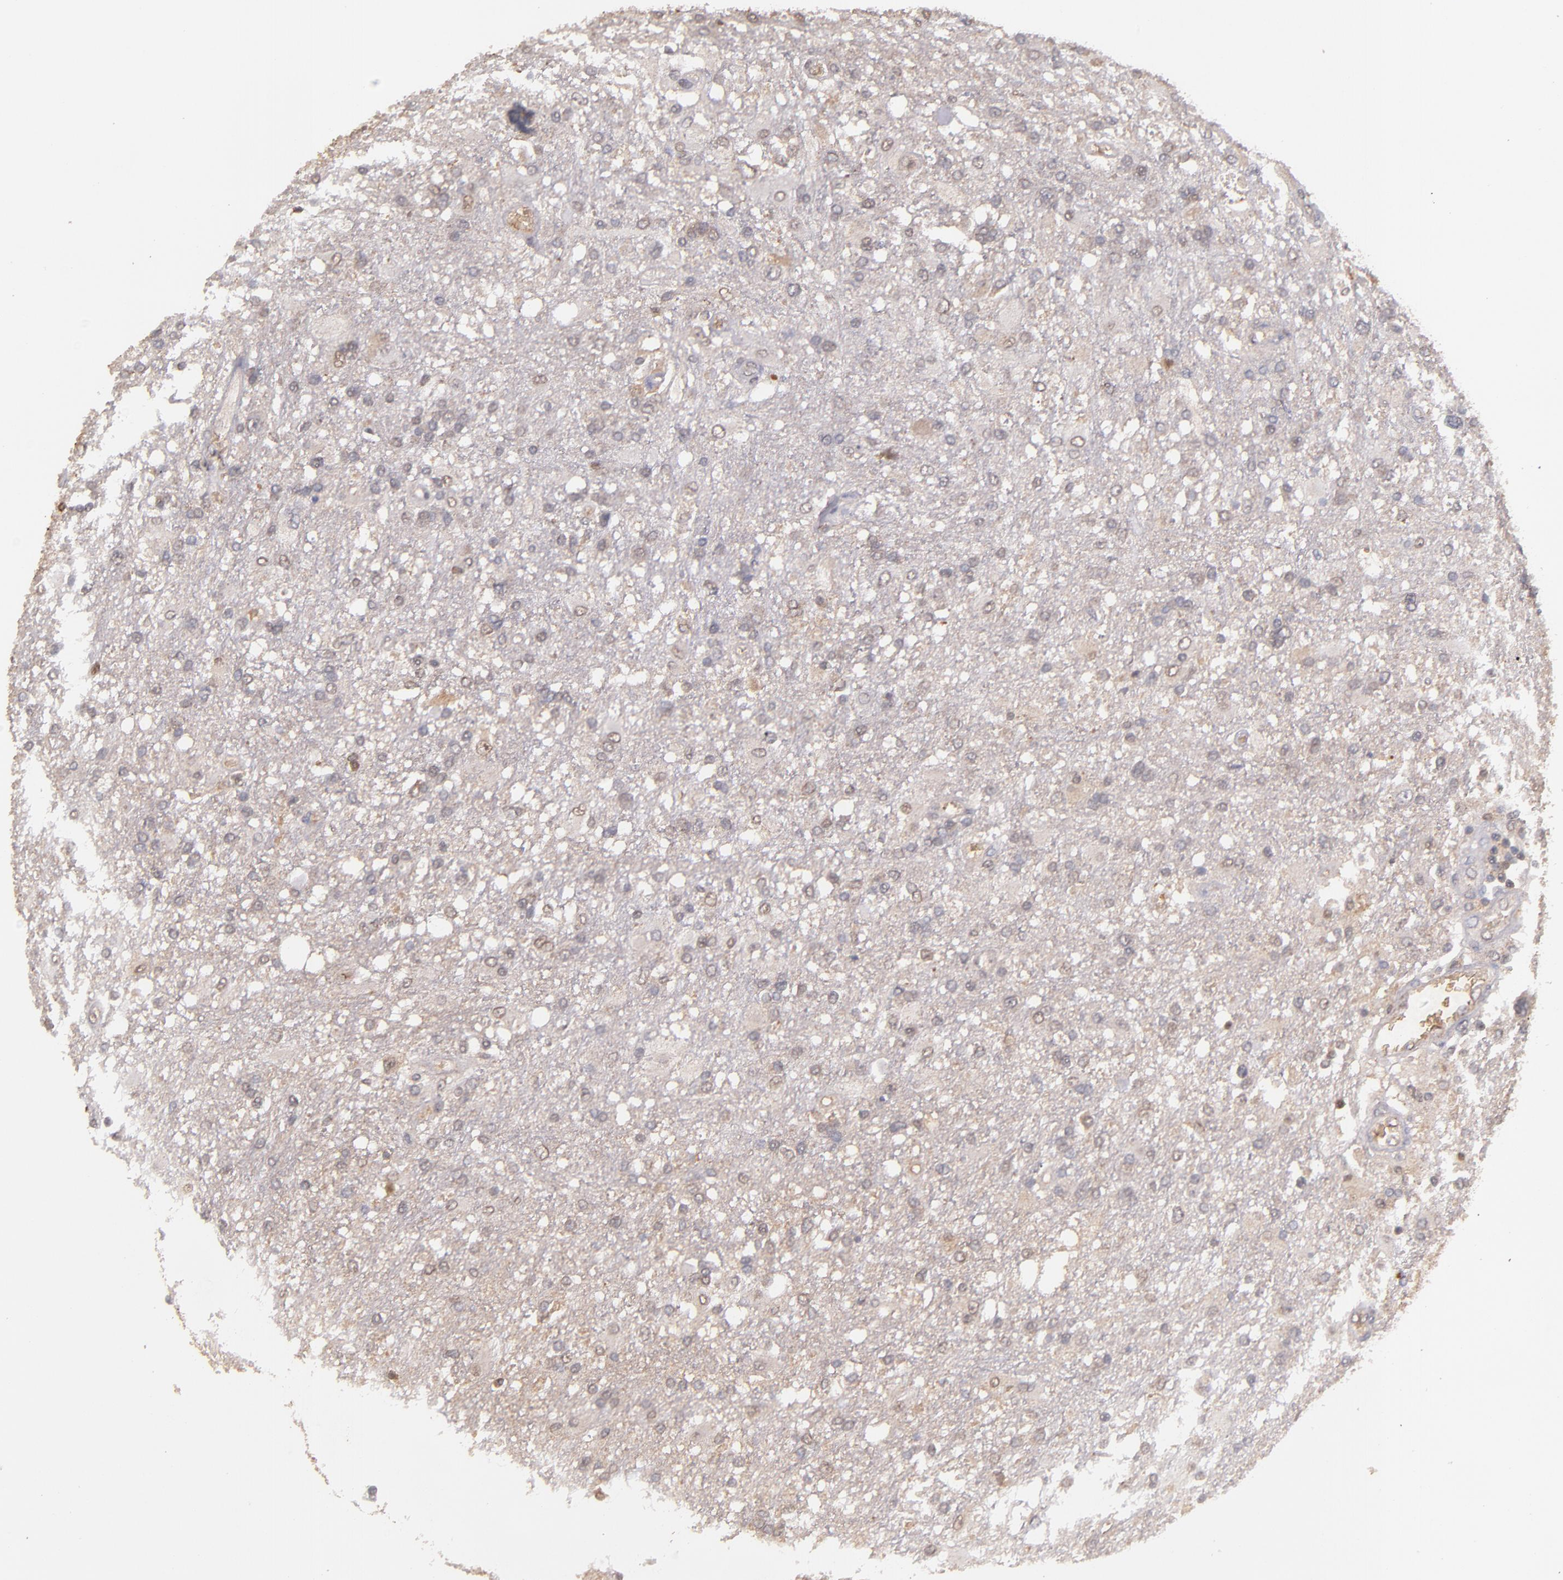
{"staining": {"intensity": "weak", "quantity": "<25%", "location": "cytoplasmic/membranous"}, "tissue": "glioma", "cell_type": "Tumor cells", "image_type": "cancer", "snomed": [{"axis": "morphology", "description": "Glioma, malignant, High grade"}, {"axis": "topography", "description": "Cerebral cortex"}], "caption": "High-grade glioma (malignant) stained for a protein using immunohistochemistry exhibits no positivity tumor cells.", "gene": "SERPINC1", "patient": {"sex": "male", "age": 79}}